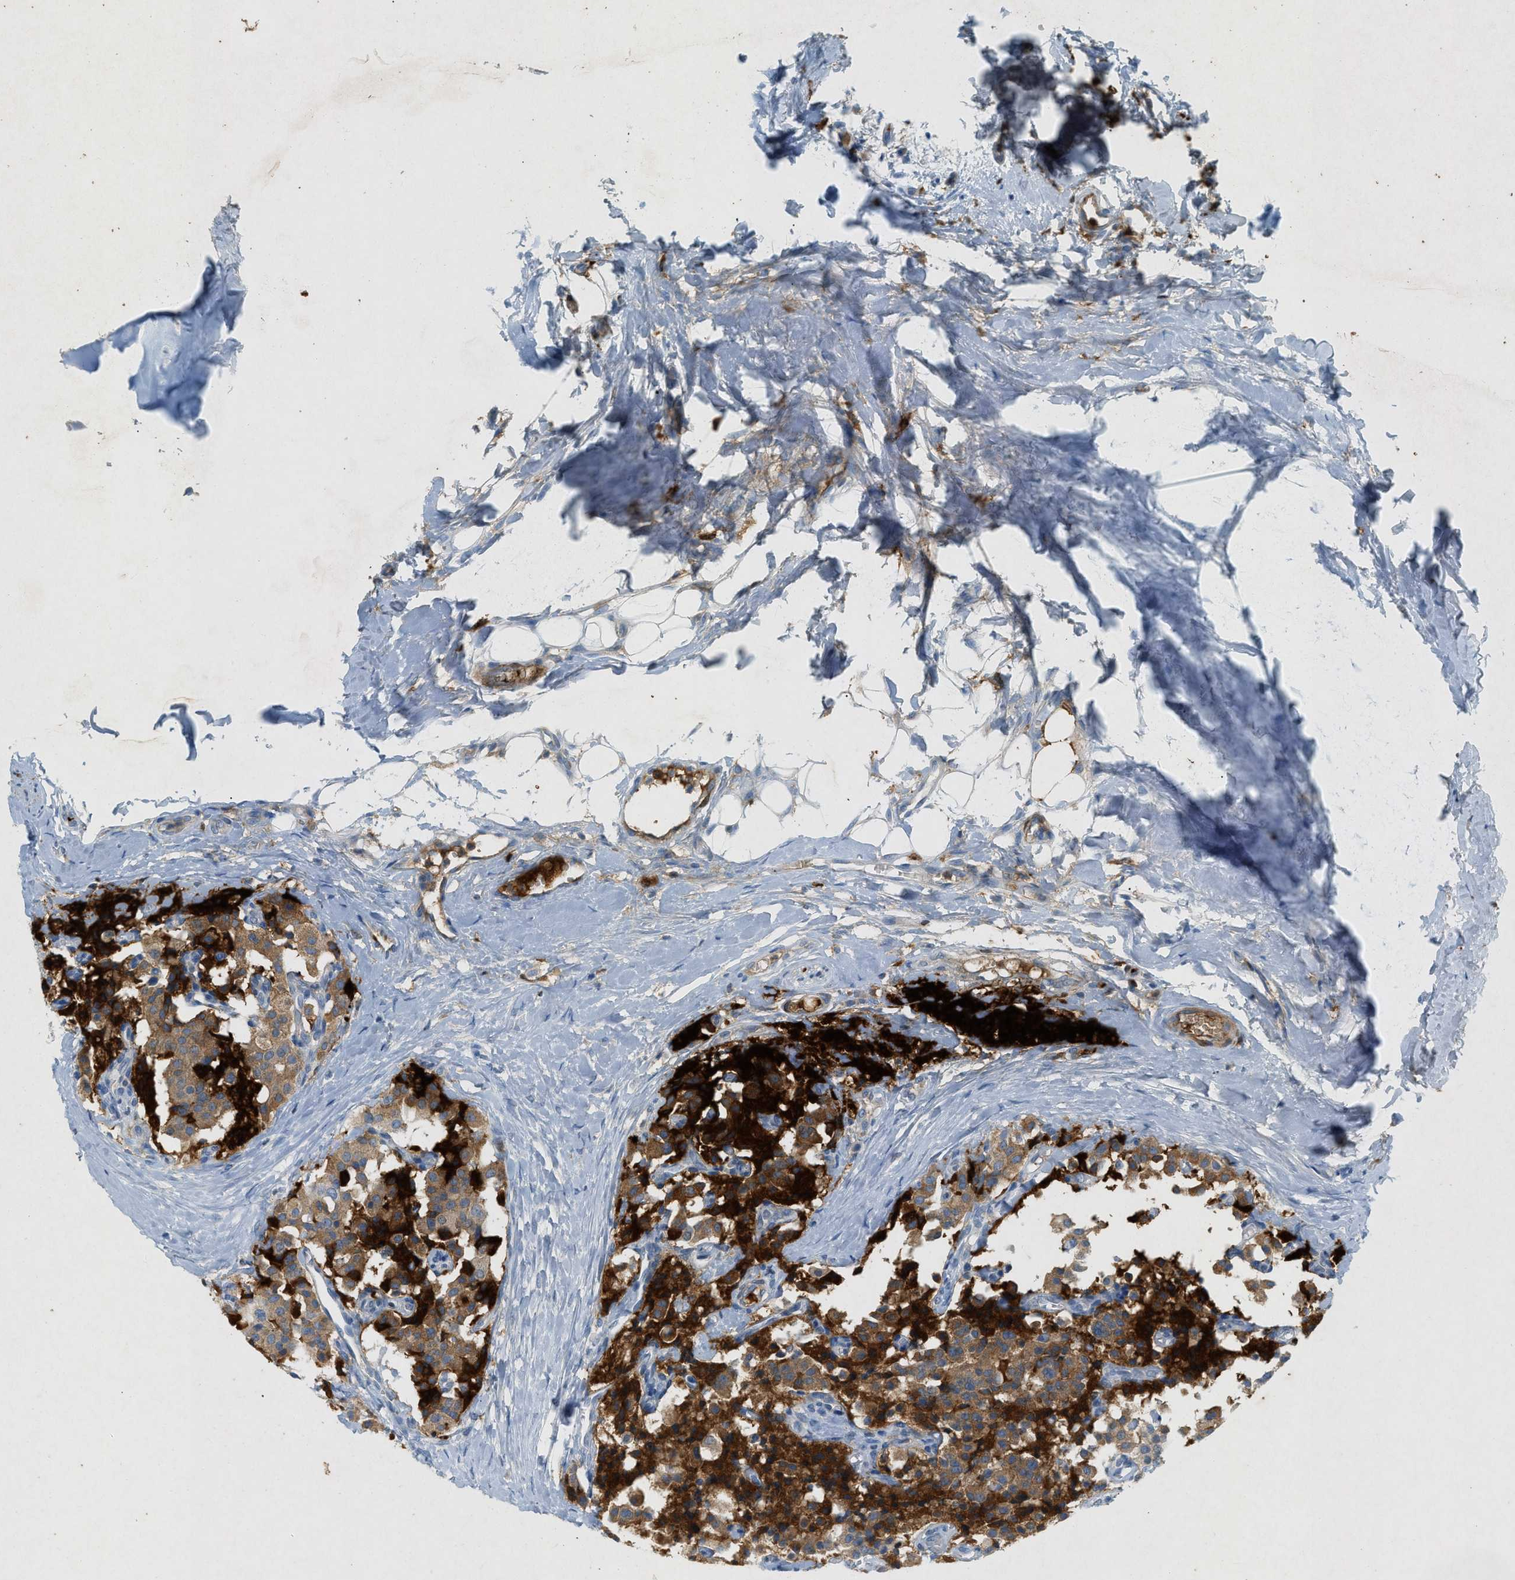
{"staining": {"intensity": "moderate", "quantity": "25%-75%", "location": "cytoplasmic/membranous"}, "tissue": "carcinoid", "cell_type": "Tumor cells", "image_type": "cancer", "snomed": [{"axis": "morphology", "description": "Carcinoid, malignant, NOS"}, {"axis": "topography", "description": "Lung"}], "caption": "Immunohistochemistry (IHC) micrograph of neoplastic tissue: human carcinoid (malignant) stained using IHC displays medium levels of moderate protein expression localized specifically in the cytoplasmic/membranous of tumor cells, appearing as a cytoplasmic/membranous brown color.", "gene": "F2", "patient": {"sex": "male", "age": 30}}